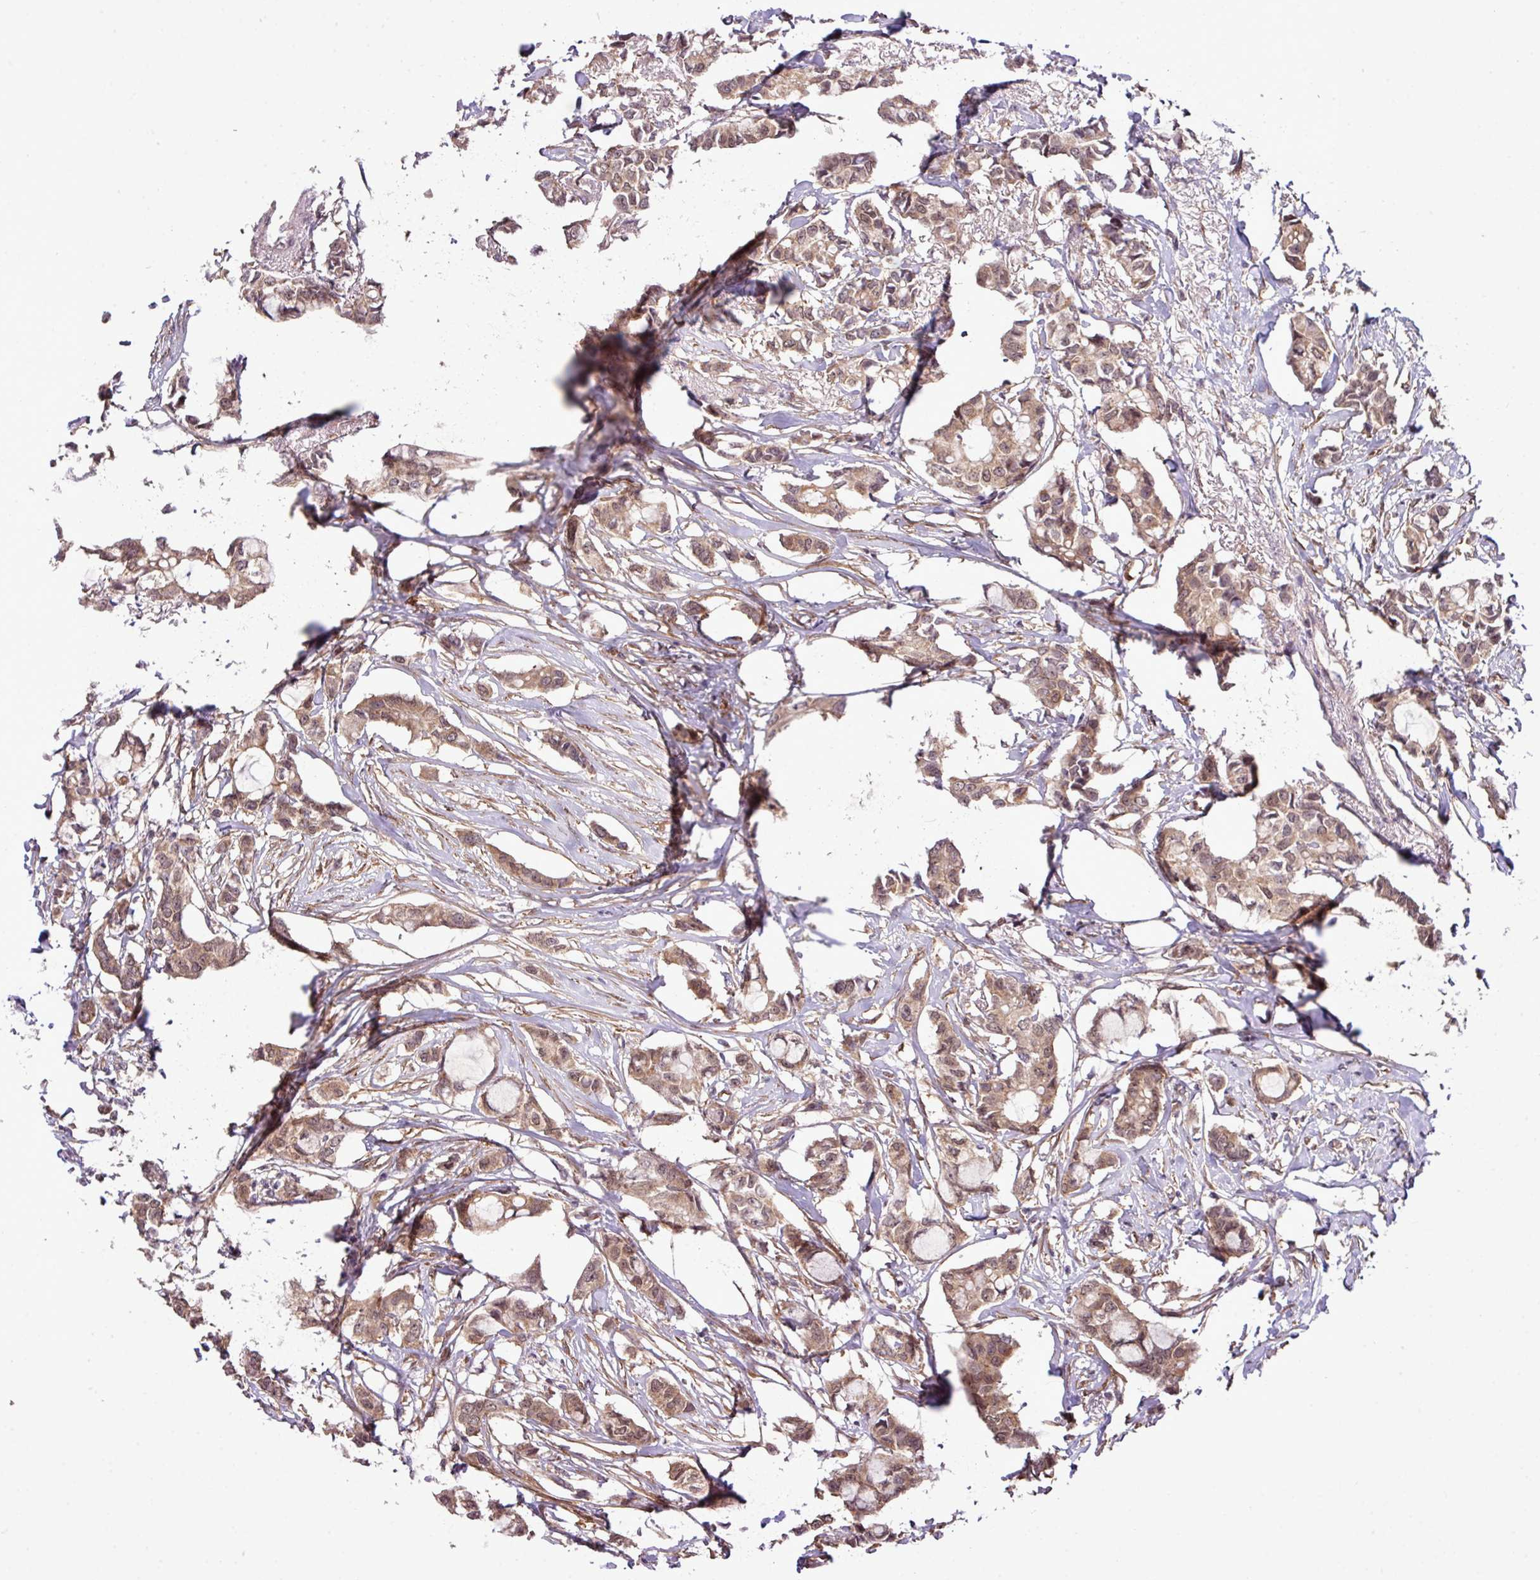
{"staining": {"intensity": "moderate", "quantity": ">75%", "location": "cytoplasmic/membranous,nuclear"}, "tissue": "breast cancer", "cell_type": "Tumor cells", "image_type": "cancer", "snomed": [{"axis": "morphology", "description": "Duct carcinoma"}, {"axis": "topography", "description": "Breast"}], "caption": "Immunohistochemistry histopathology image of human intraductal carcinoma (breast) stained for a protein (brown), which shows medium levels of moderate cytoplasmic/membranous and nuclear expression in about >75% of tumor cells.", "gene": "XIAP", "patient": {"sex": "female", "age": 73}}